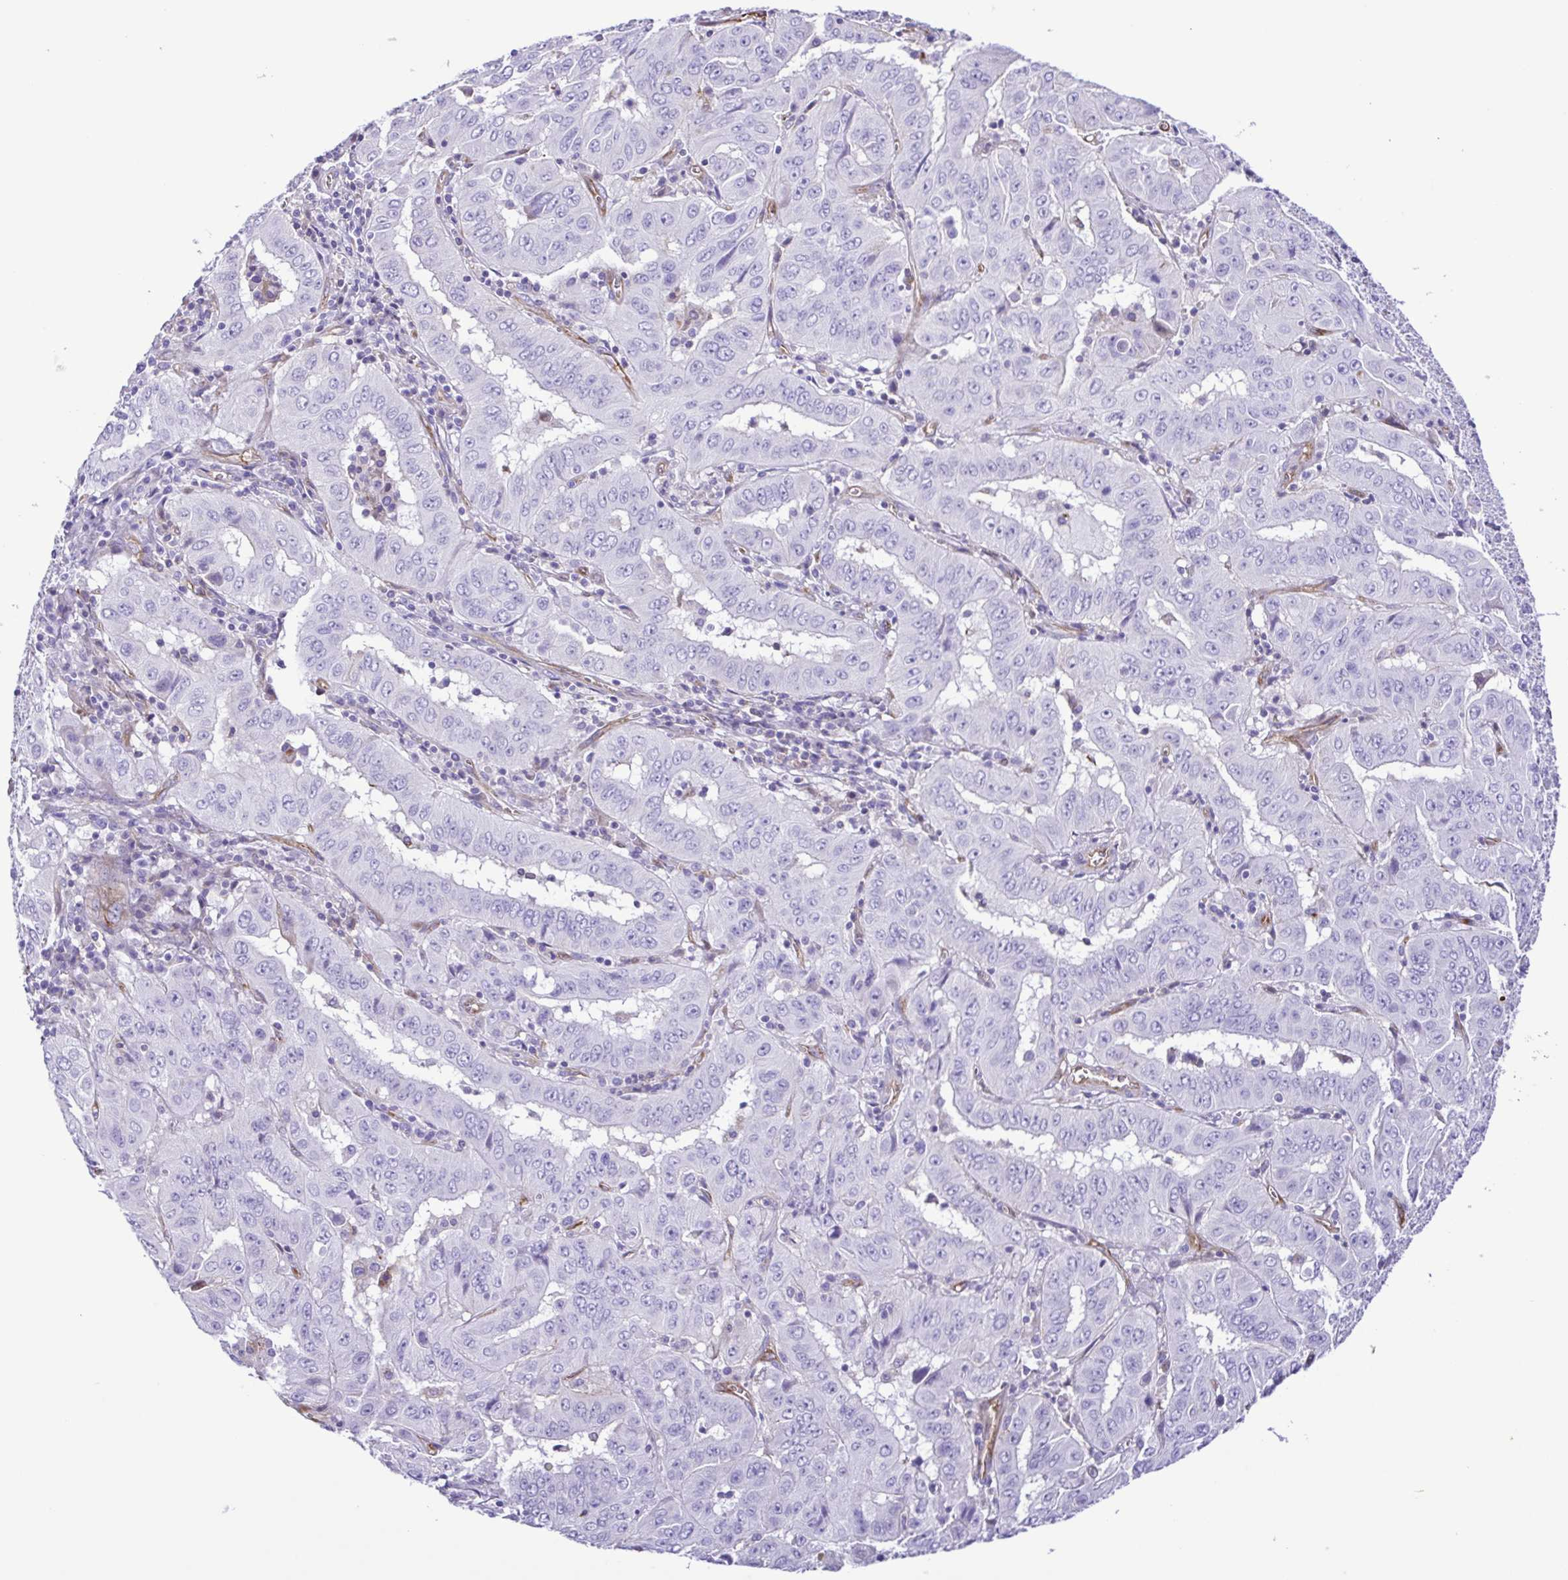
{"staining": {"intensity": "negative", "quantity": "none", "location": "none"}, "tissue": "pancreatic cancer", "cell_type": "Tumor cells", "image_type": "cancer", "snomed": [{"axis": "morphology", "description": "Adenocarcinoma, NOS"}, {"axis": "topography", "description": "Pancreas"}], "caption": "This is a image of IHC staining of pancreatic cancer, which shows no expression in tumor cells.", "gene": "FLT1", "patient": {"sex": "male", "age": 63}}